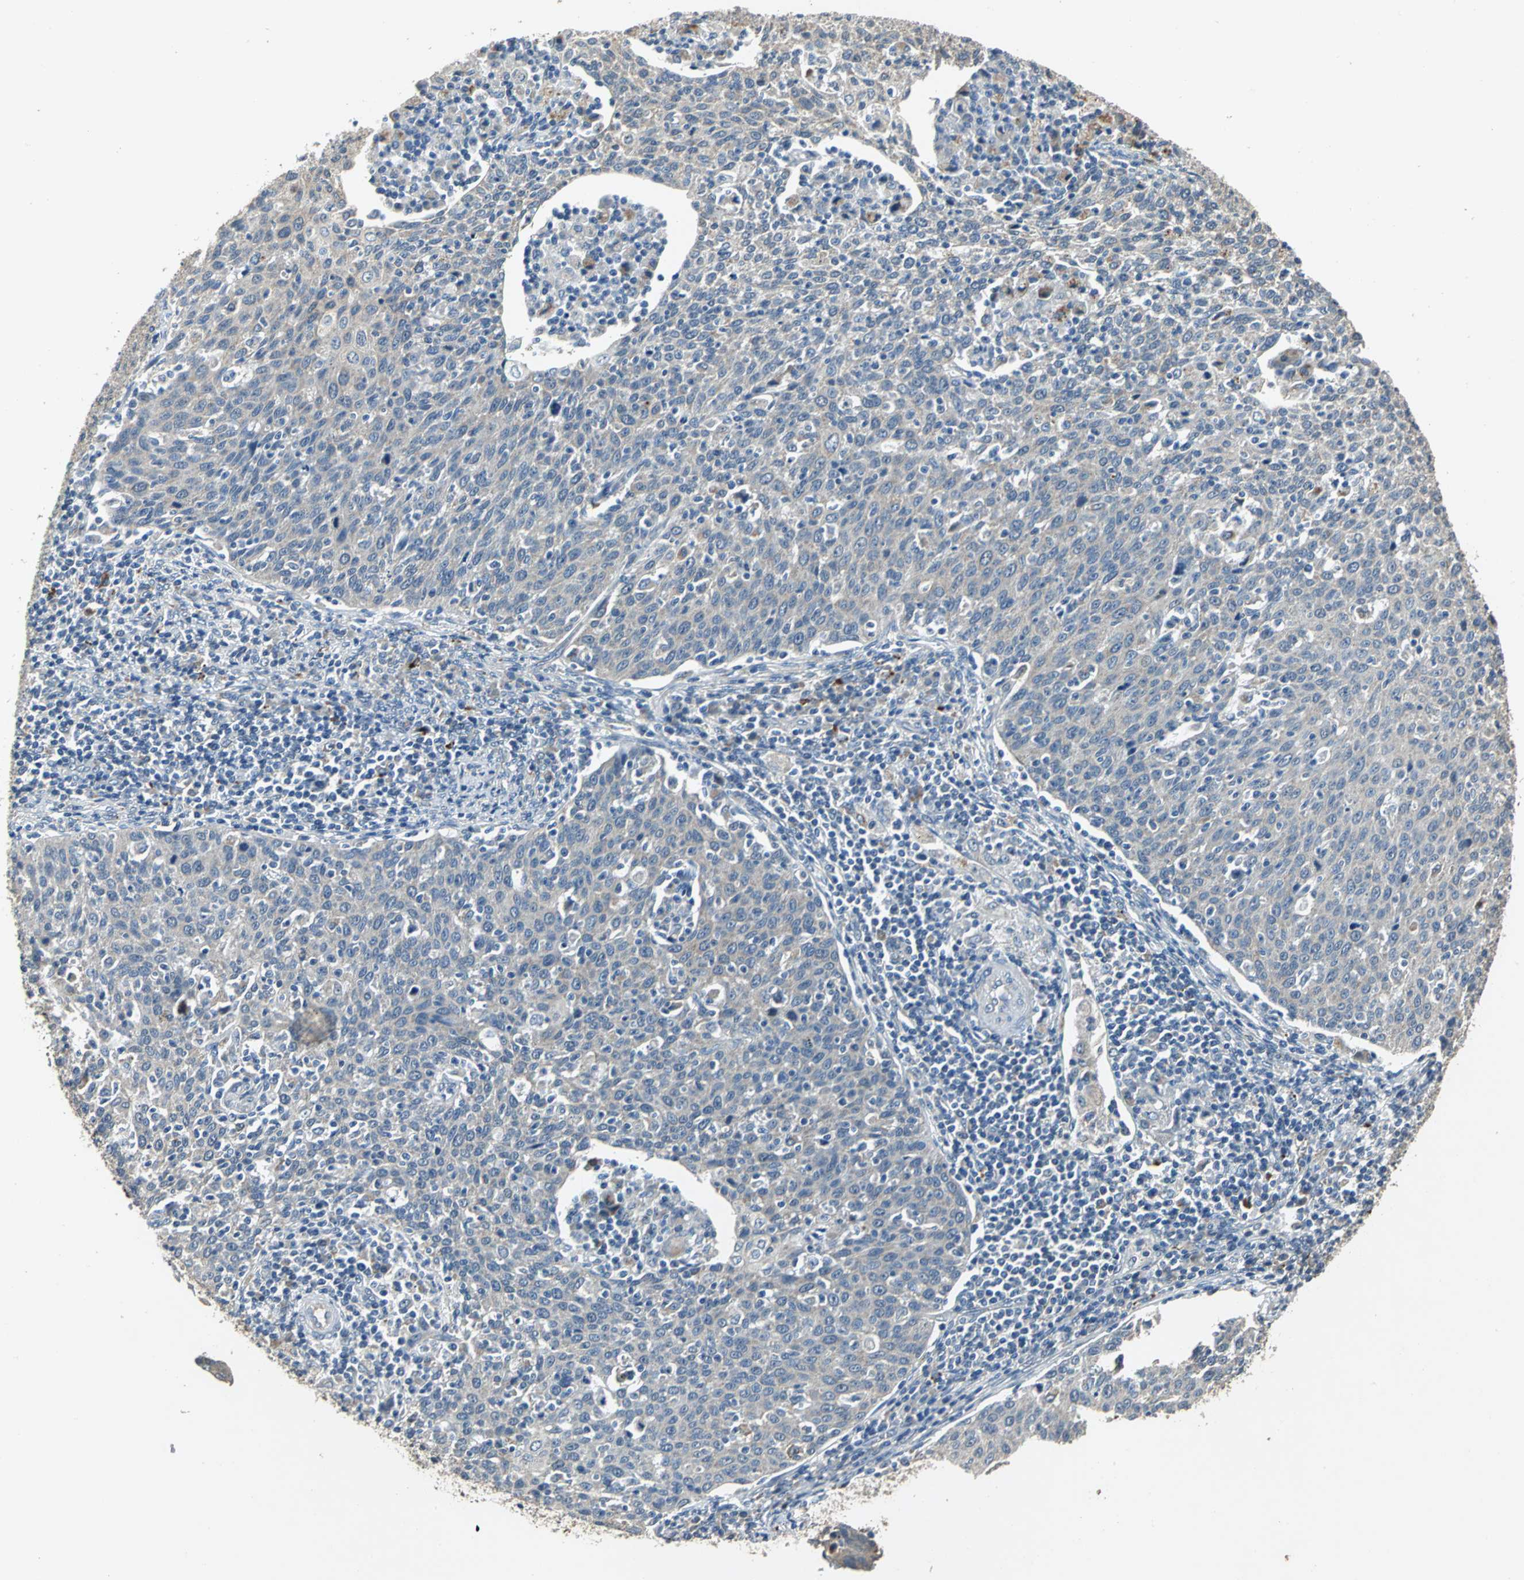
{"staining": {"intensity": "weak", "quantity": ">75%", "location": "cytoplasmic/membranous"}, "tissue": "cervical cancer", "cell_type": "Tumor cells", "image_type": "cancer", "snomed": [{"axis": "morphology", "description": "Squamous cell carcinoma, NOS"}, {"axis": "topography", "description": "Cervix"}], "caption": "Immunohistochemistry of human cervical squamous cell carcinoma reveals low levels of weak cytoplasmic/membranous positivity in approximately >75% of tumor cells.", "gene": "OCLN", "patient": {"sex": "female", "age": 38}}